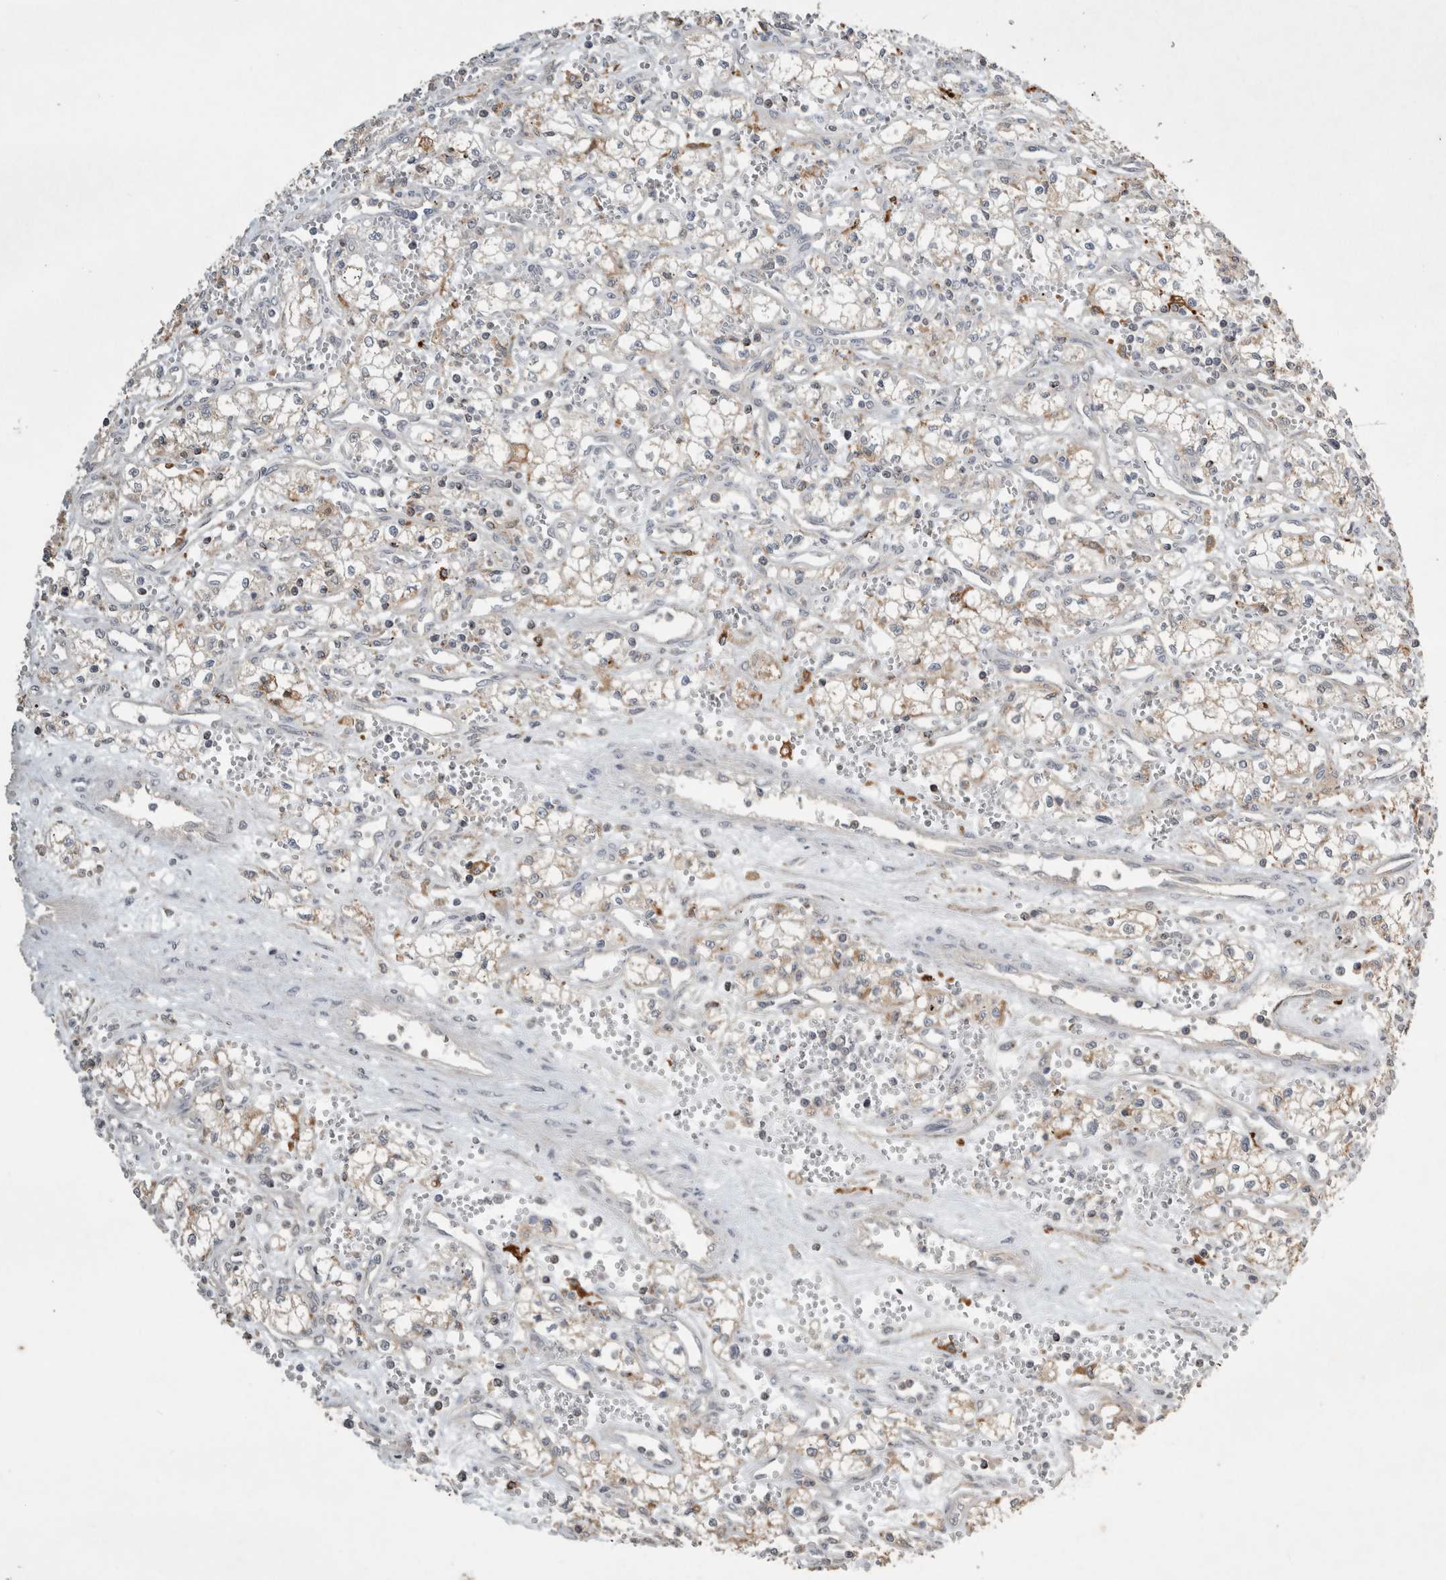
{"staining": {"intensity": "weak", "quantity": "25%-75%", "location": "cytoplasmic/membranous"}, "tissue": "renal cancer", "cell_type": "Tumor cells", "image_type": "cancer", "snomed": [{"axis": "morphology", "description": "Adenocarcinoma, NOS"}, {"axis": "topography", "description": "Kidney"}], "caption": "There is low levels of weak cytoplasmic/membranous positivity in tumor cells of renal cancer (adenocarcinoma), as demonstrated by immunohistochemical staining (brown color).", "gene": "SERAC1", "patient": {"sex": "male", "age": 59}}